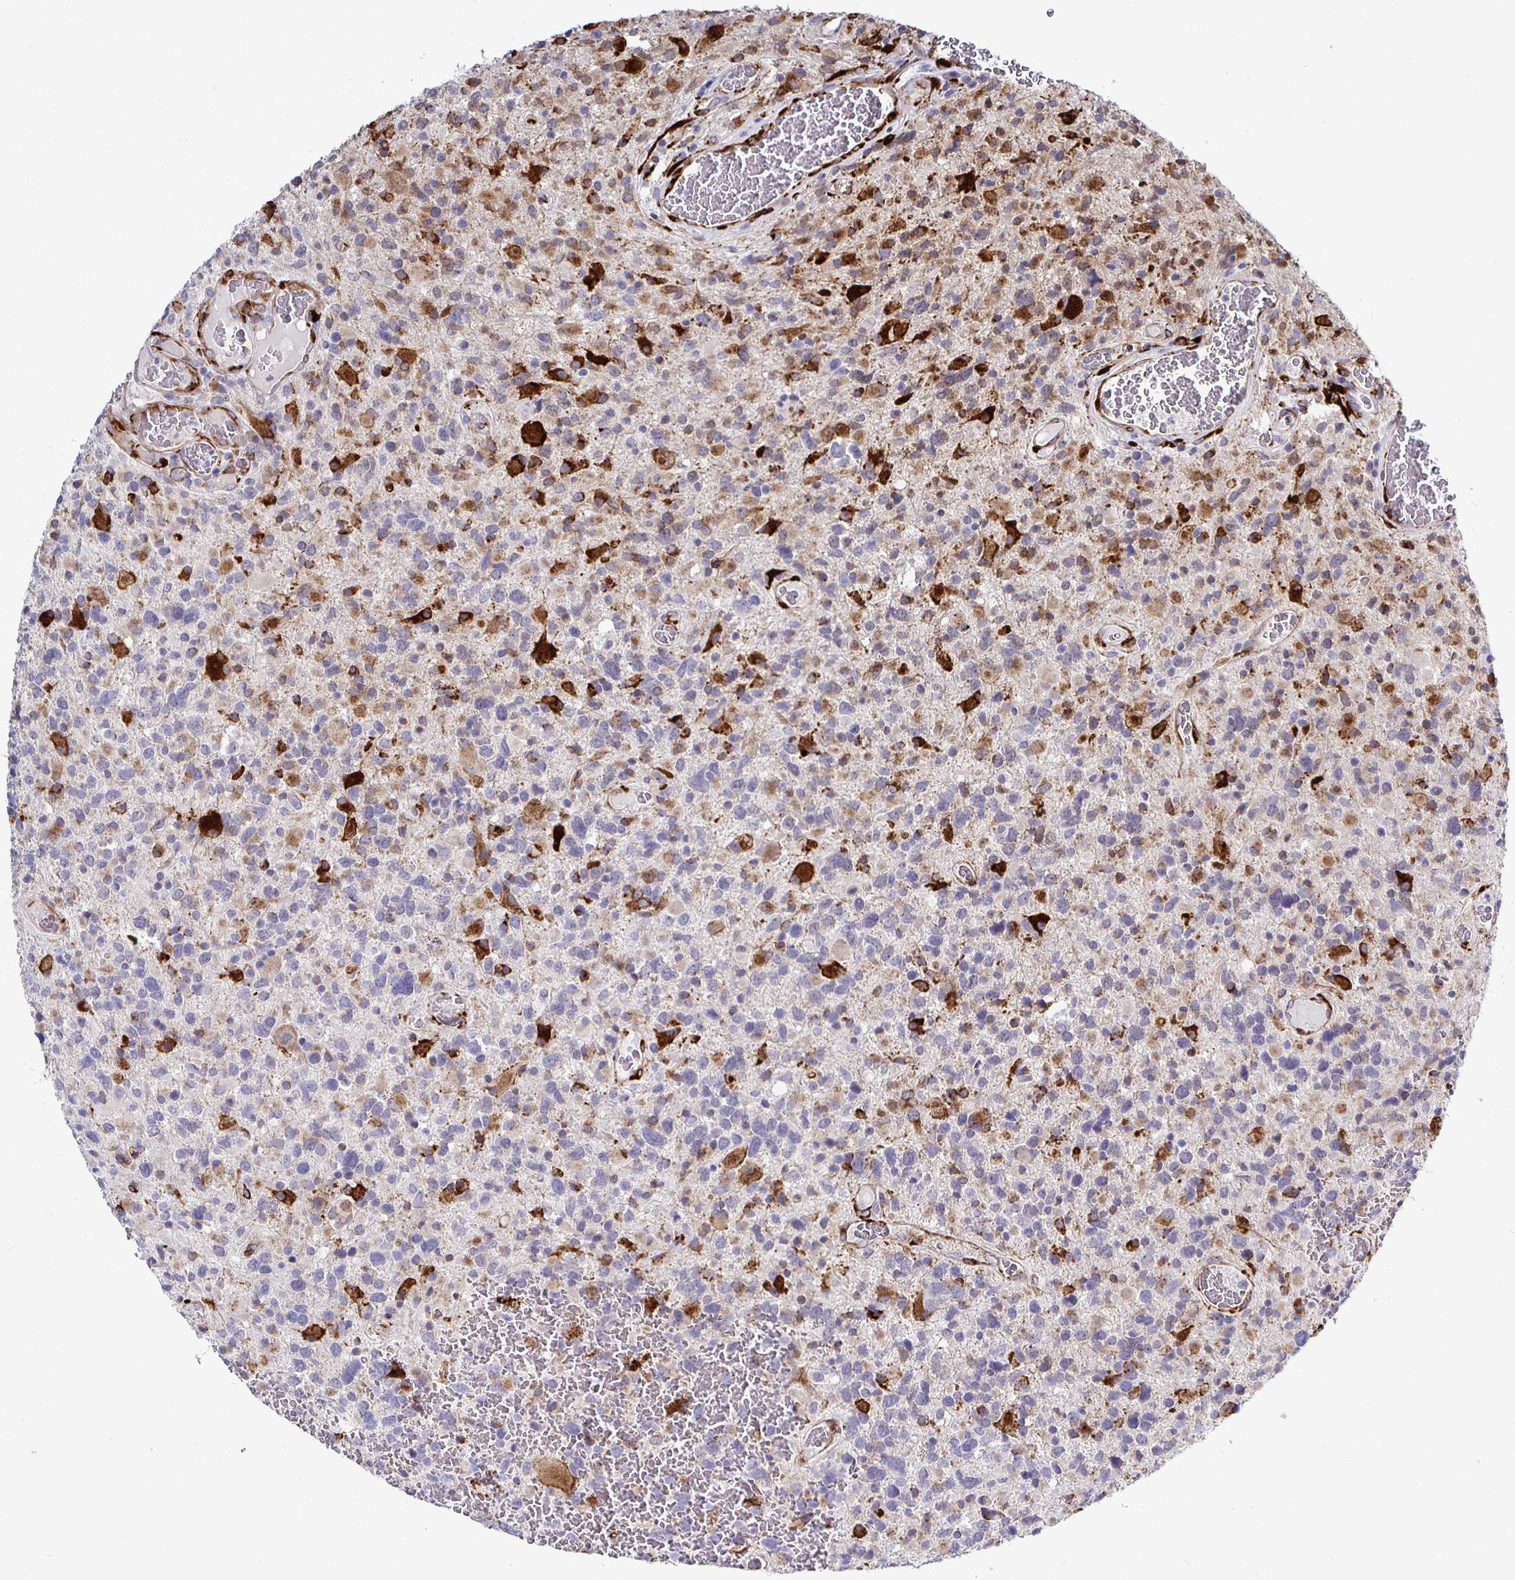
{"staining": {"intensity": "strong", "quantity": "<25%", "location": "cytoplasmic/membranous"}, "tissue": "glioma", "cell_type": "Tumor cells", "image_type": "cancer", "snomed": [{"axis": "morphology", "description": "Glioma, malignant, High grade"}, {"axis": "topography", "description": "Brain"}], "caption": "Brown immunohistochemical staining in human malignant high-grade glioma displays strong cytoplasmic/membranous staining in approximately <25% of tumor cells. (DAB IHC, brown staining for protein, blue staining for nuclei).", "gene": "P4HA2", "patient": {"sex": "female", "age": 40}}